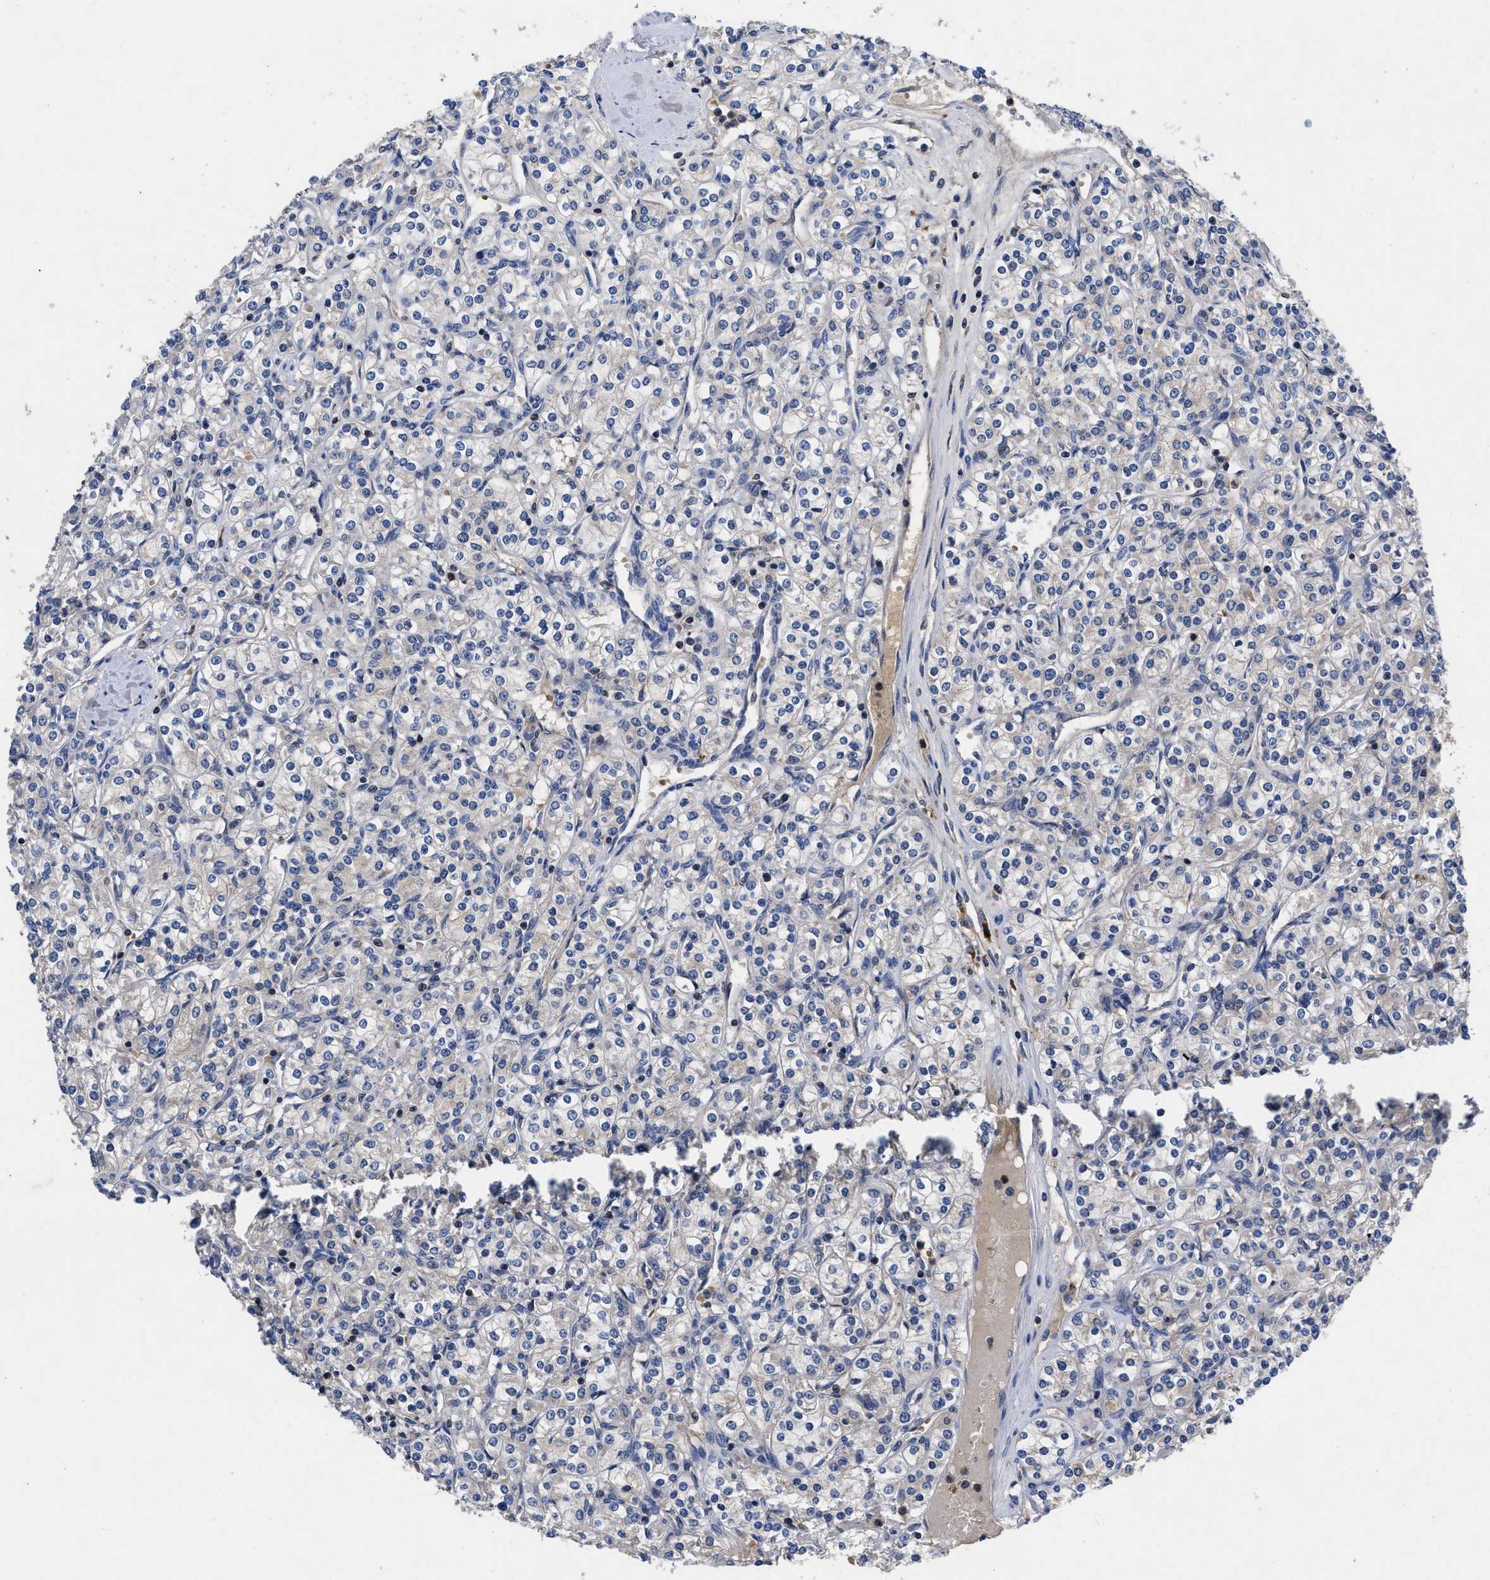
{"staining": {"intensity": "negative", "quantity": "none", "location": "none"}, "tissue": "renal cancer", "cell_type": "Tumor cells", "image_type": "cancer", "snomed": [{"axis": "morphology", "description": "Adenocarcinoma, NOS"}, {"axis": "topography", "description": "Kidney"}], "caption": "Tumor cells are negative for brown protein staining in adenocarcinoma (renal).", "gene": "YBEY", "patient": {"sex": "male", "age": 77}}